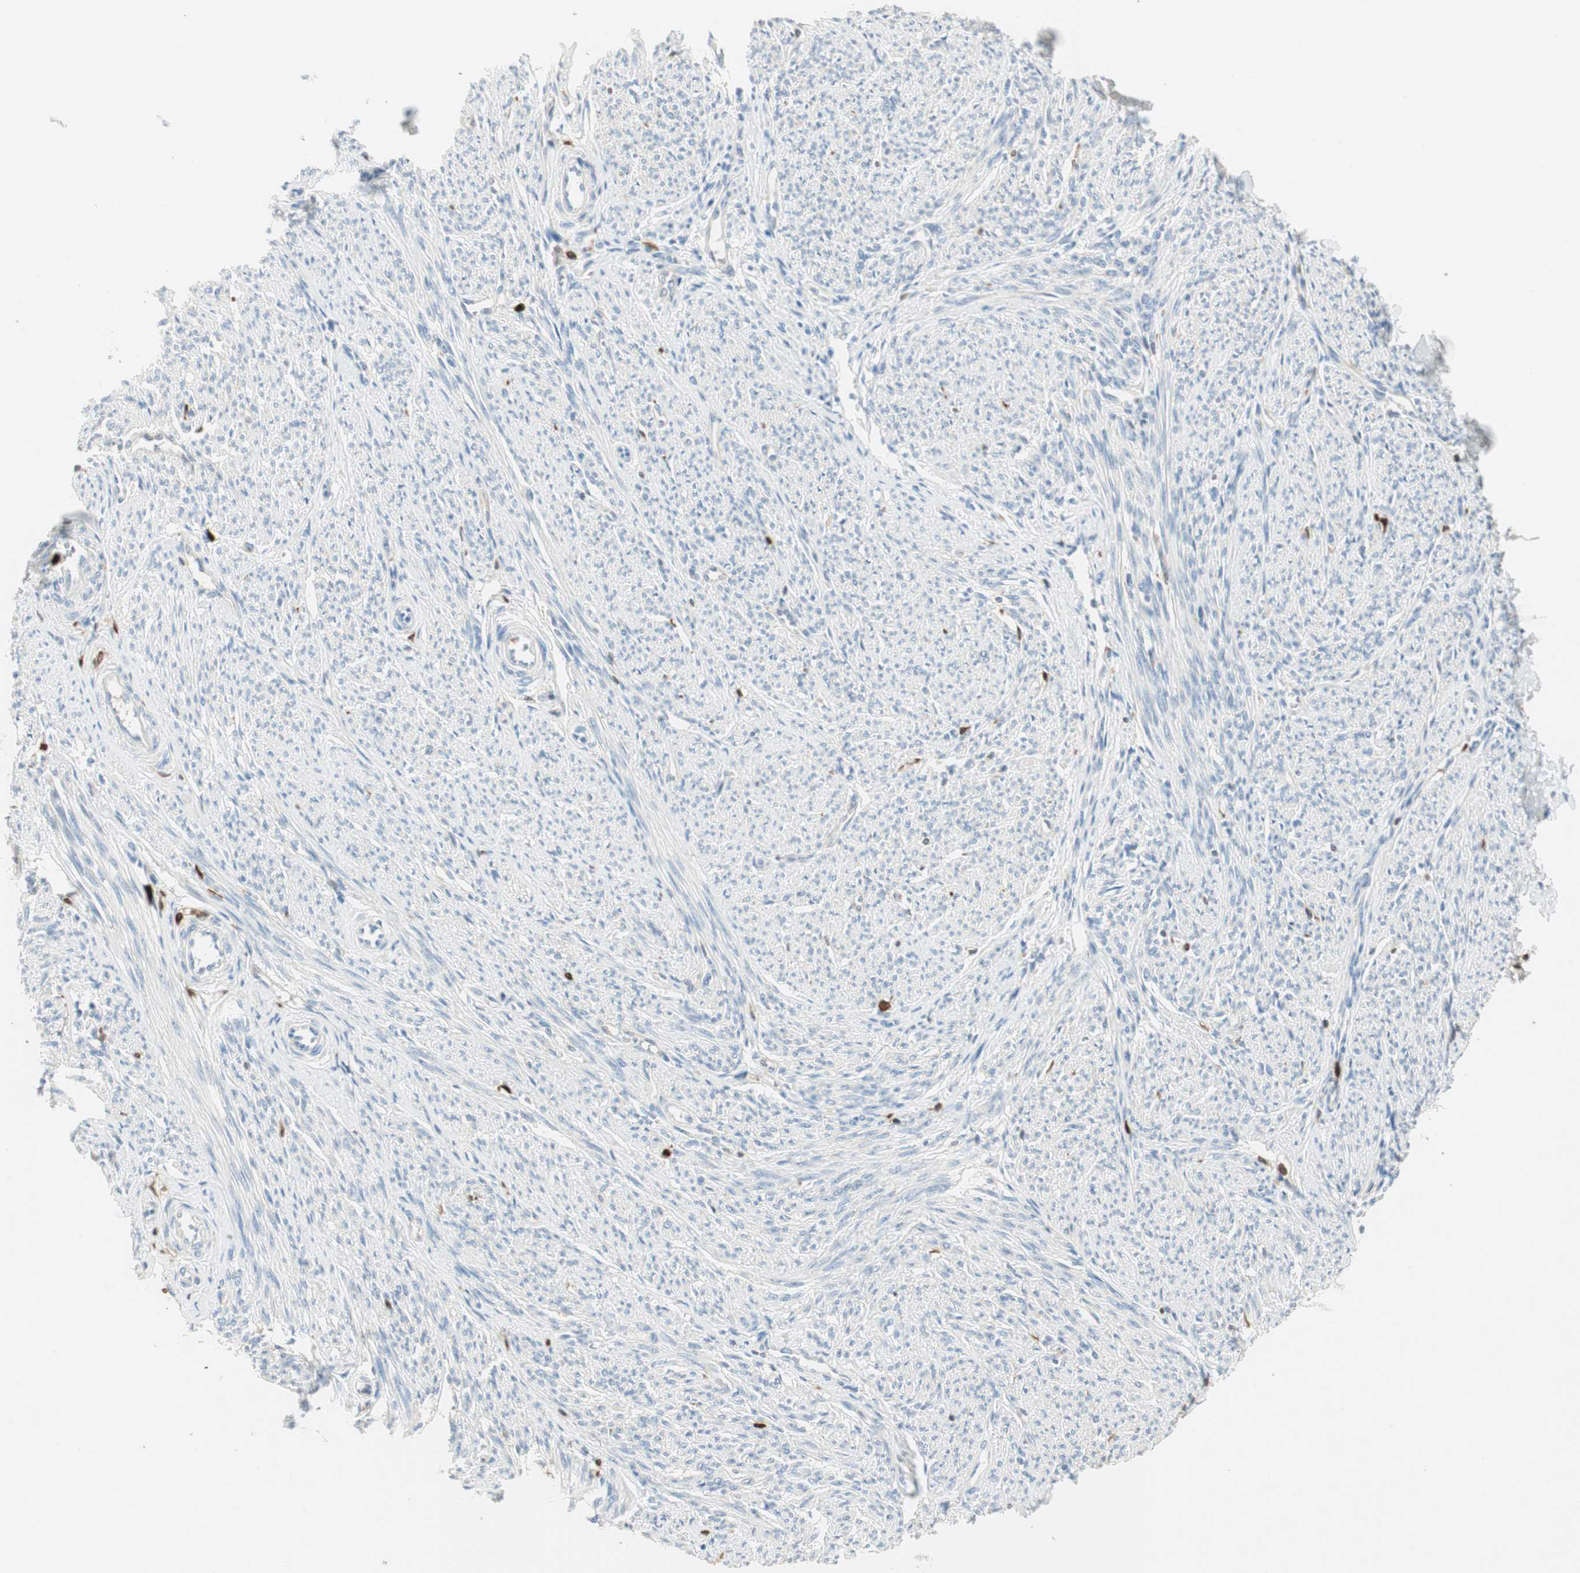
{"staining": {"intensity": "negative", "quantity": "none", "location": "none"}, "tissue": "smooth muscle", "cell_type": "Smooth muscle cells", "image_type": "normal", "snomed": [{"axis": "morphology", "description": "Normal tissue, NOS"}, {"axis": "topography", "description": "Smooth muscle"}], "caption": "IHC micrograph of benign smooth muscle stained for a protein (brown), which reveals no positivity in smooth muscle cells. (DAB immunohistochemistry (IHC) with hematoxylin counter stain).", "gene": "COTL1", "patient": {"sex": "female", "age": 65}}